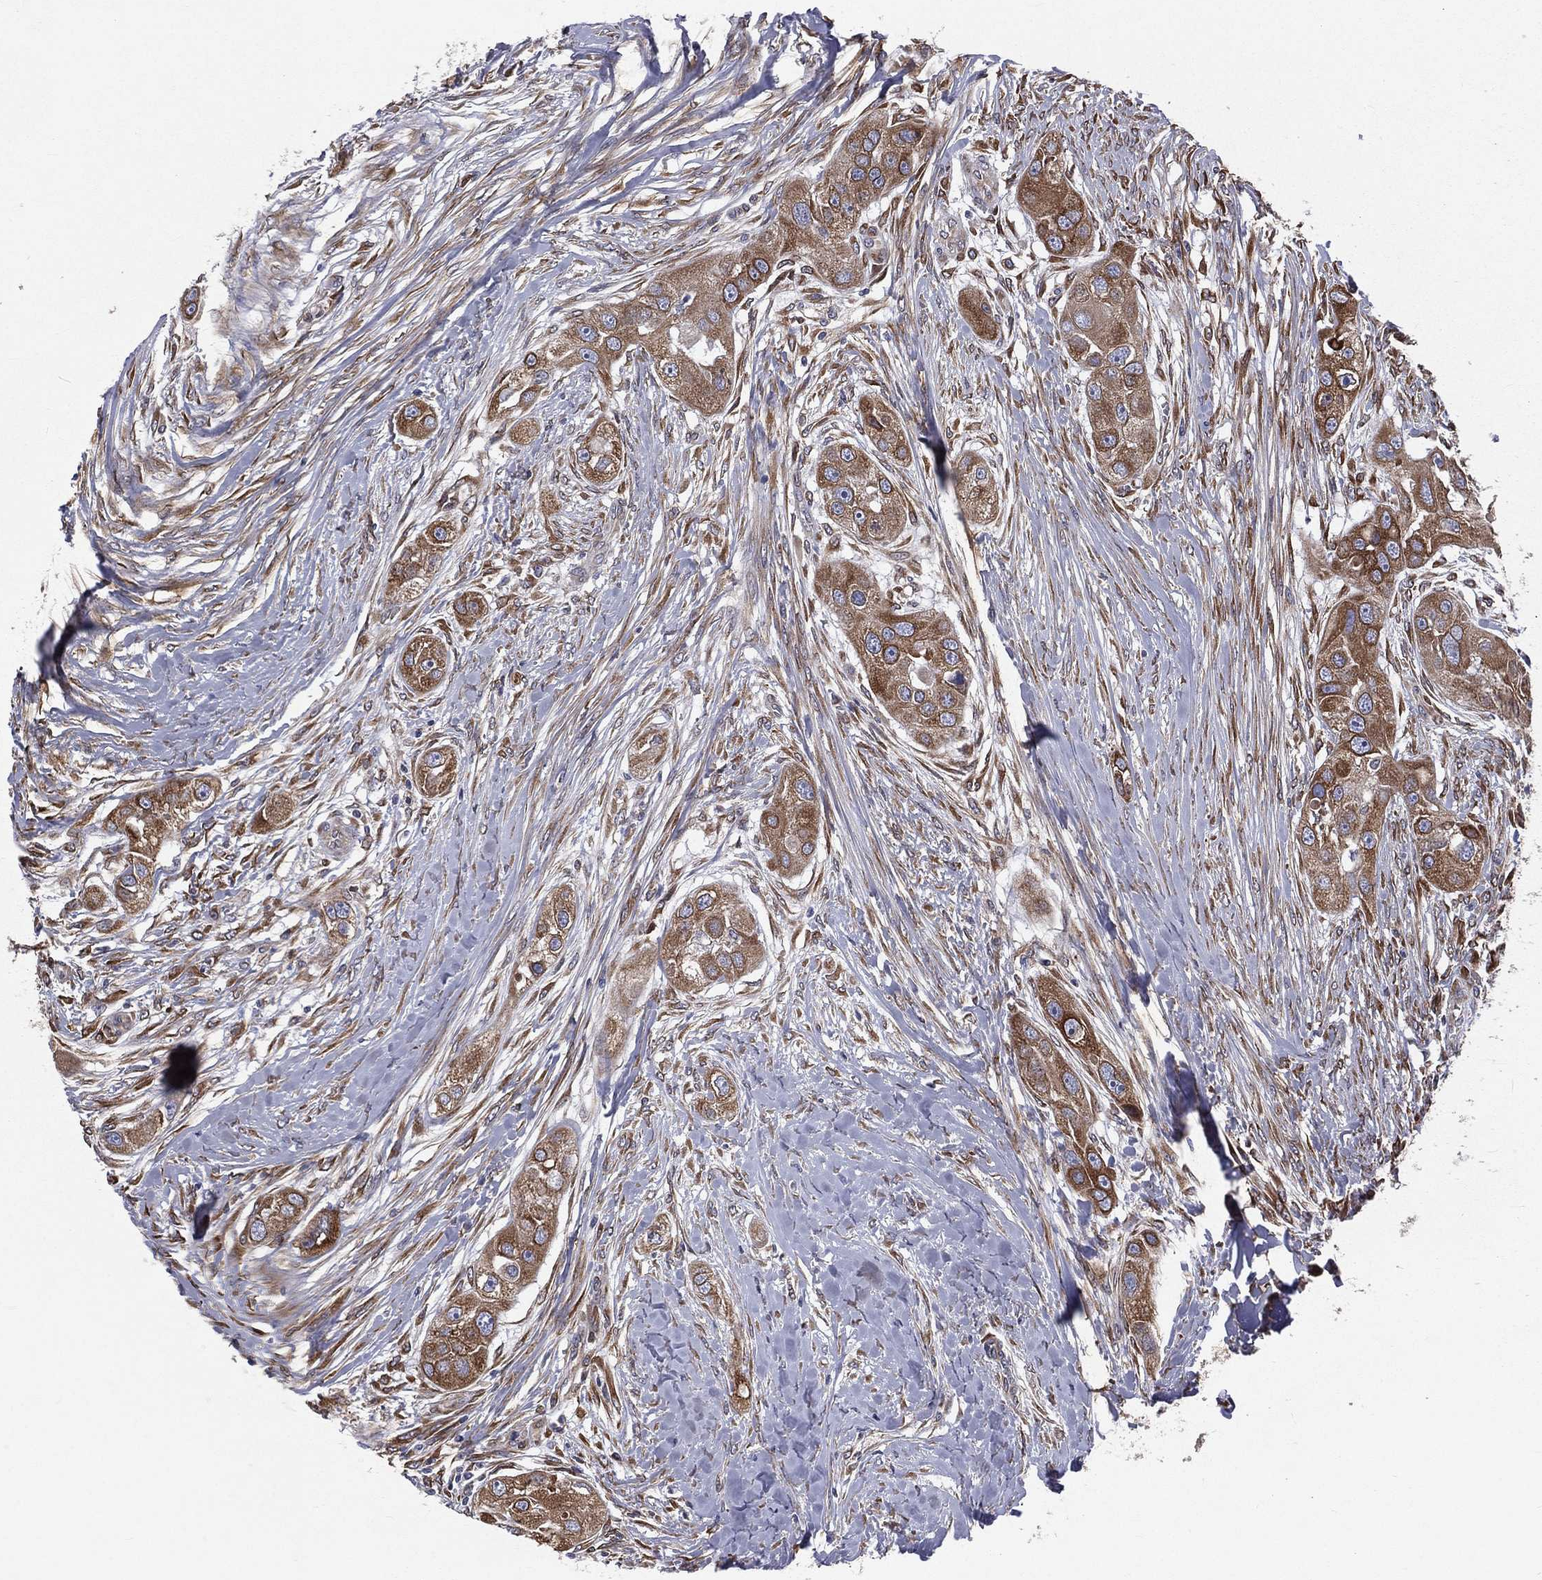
{"staining": {"intensity": "moderate", "quantity": ">75%", "location": "cytoplasmic/membranous"}, "tissue": "head and neck cancer", "cell_type": "Tumor cells", "image_type": "cancer", "snomed": [{"axis": "morphology", "description": "Normal tissue, NOS"}, {"axis": "morphology", "description": "Squamous cell carcinoma, NOS"}, {"axis": "topography", "description": "Skeletal muscle"}, {"axis": "topography", "description": "Head-Neck"}], "caption": "Head and neck squamous cell carcinoma stained for a protein (brown) reveals moderate cytoplasmic/membranous positive staining in about >75% of tumor cells.", "gene": "PGRMC1", "patient": {"sex": "male", "age": 51}}